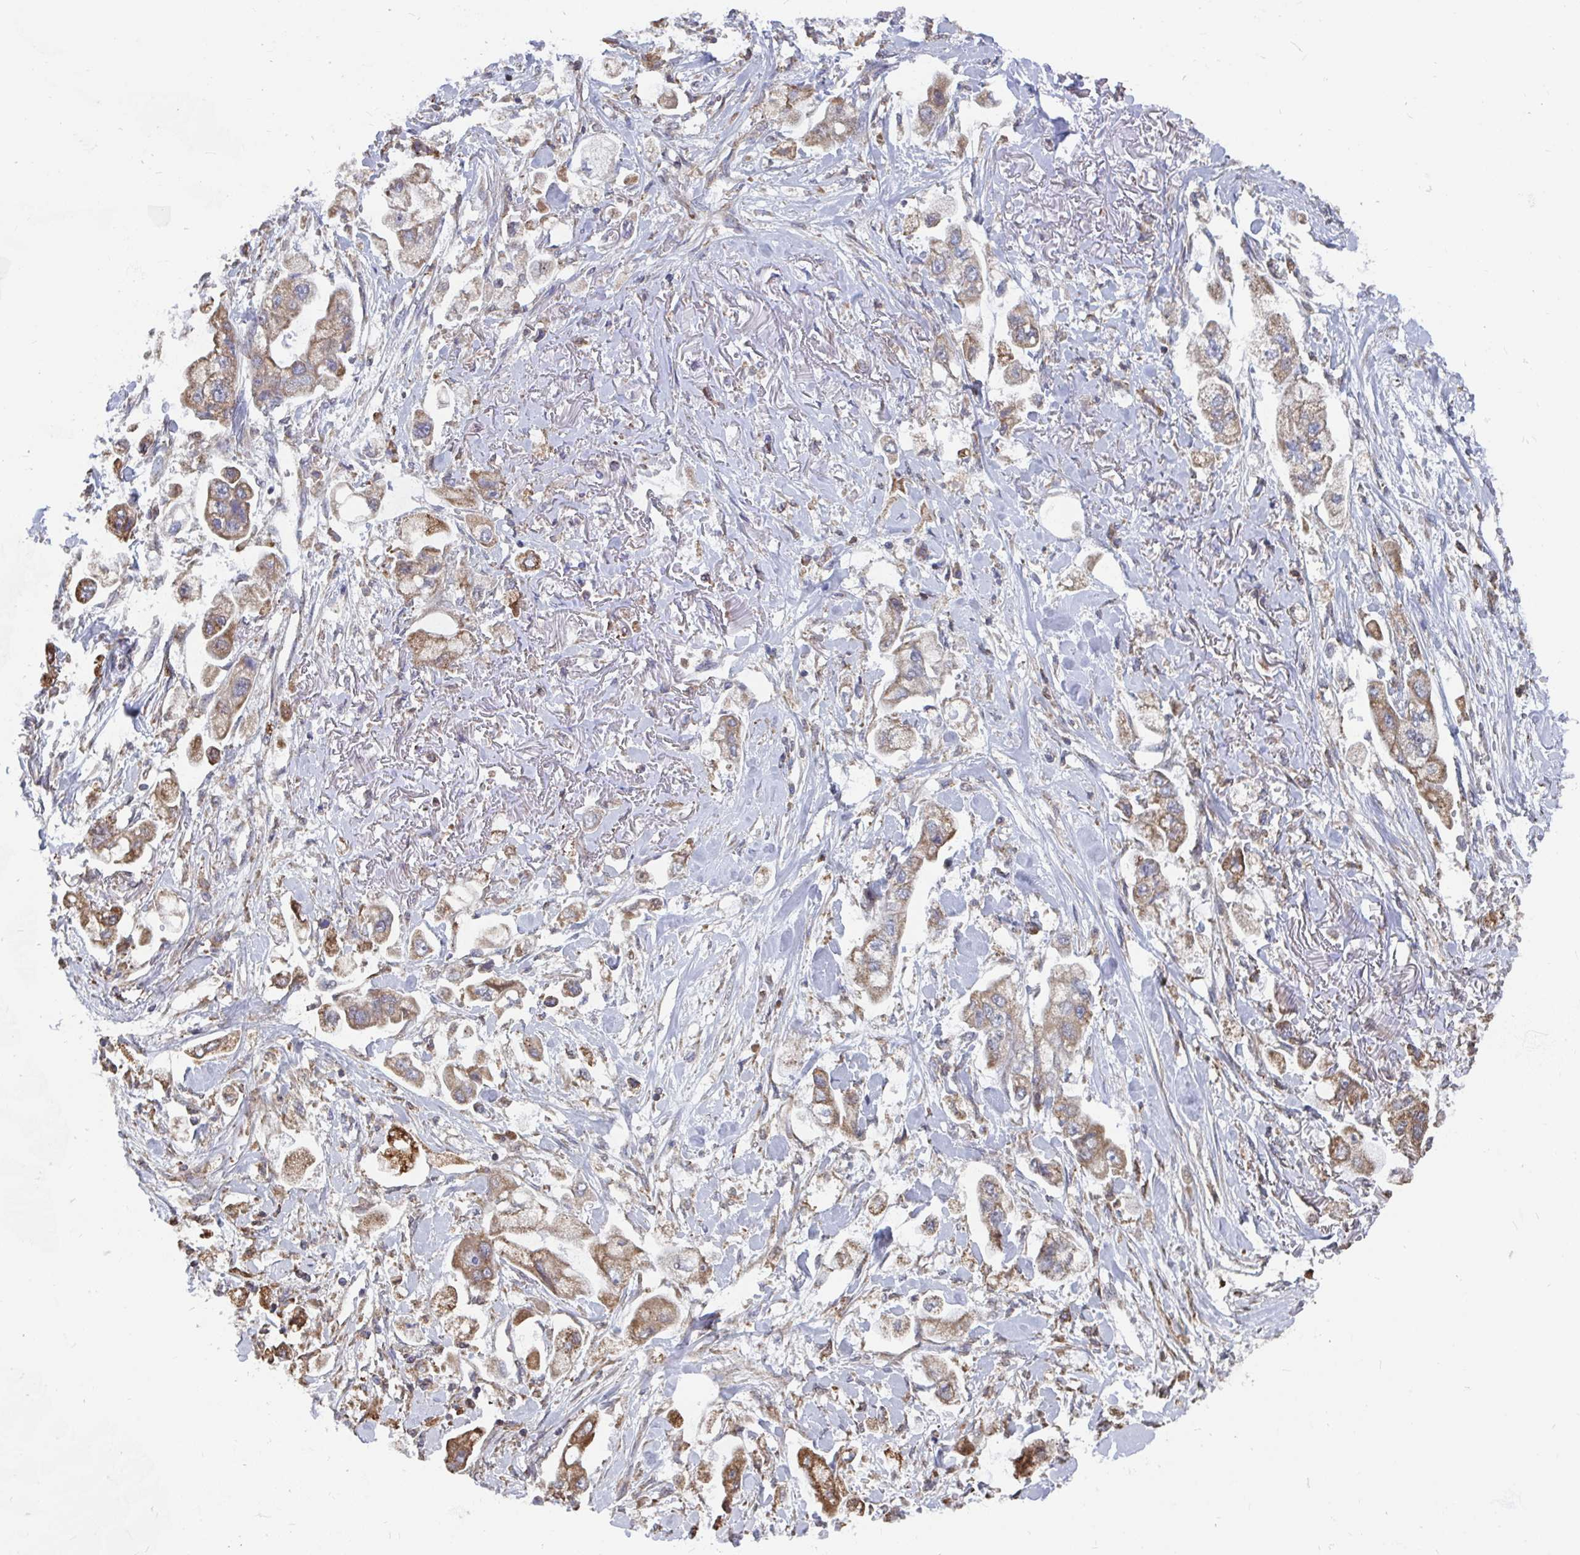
{"staining": {"intensity": "moderate", "quantity": ">75%", "location": "cytoplasmic/membranous"}, "tissue": "stomach cancer", "cell_type": "Tumor cells", "image_type": "cancer", "snomed": [{"axis": "morphology", "description": "Adenocarcinoma, NOS"}, {"axis": "topography", "description": "Stomach"}], "caption": "Moderate cytoplasmic/membranous protein expression is identified in approximately >75% of tumor cells in stomach cancer (adenocarcinoma). Ihc stains the protein of interest in brown and the nuclei are stained blue.", "gene": "ELAVL1", "patient": {"sex": "male", "age": 62}}